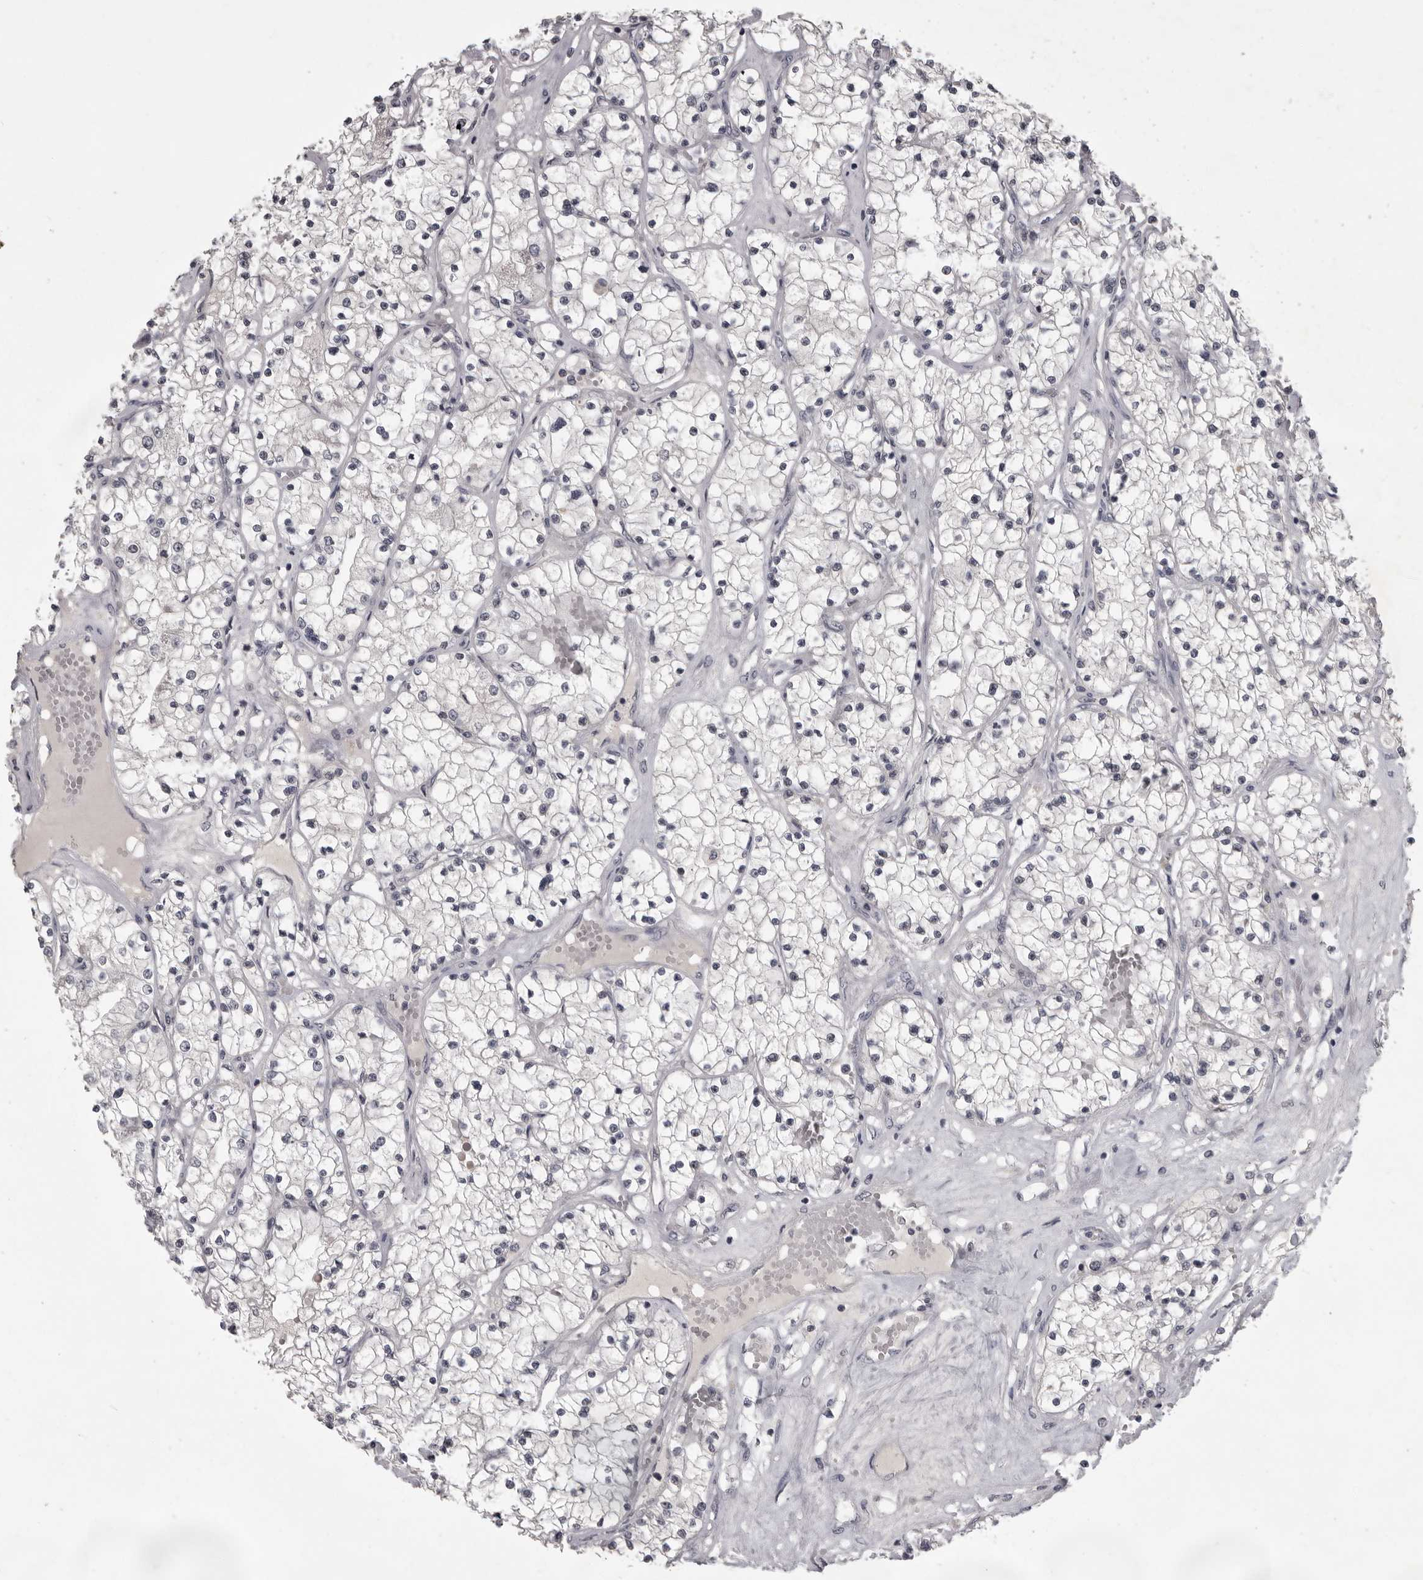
{"staining": {"intensity": "negative", "quantity": "none", "location": "none"}, "tissue": "renal cancer", "cell_type": "Tumor cells", "image_type": "cancer", "snomed": [{"axis": "morphology", "description": "Normal tissue, NOS"}, {"axis": "morphology", "description": "Adenocarcinoma, NOS"}, {"axis": "topography", "description": "Kidney"}], "caption": "Micrograph shows no significant protein positivity in tumor cells of adenocarcinoma (renal).", "gene": "MRTO4", "patient": {"sex": "male", "age": 68}}